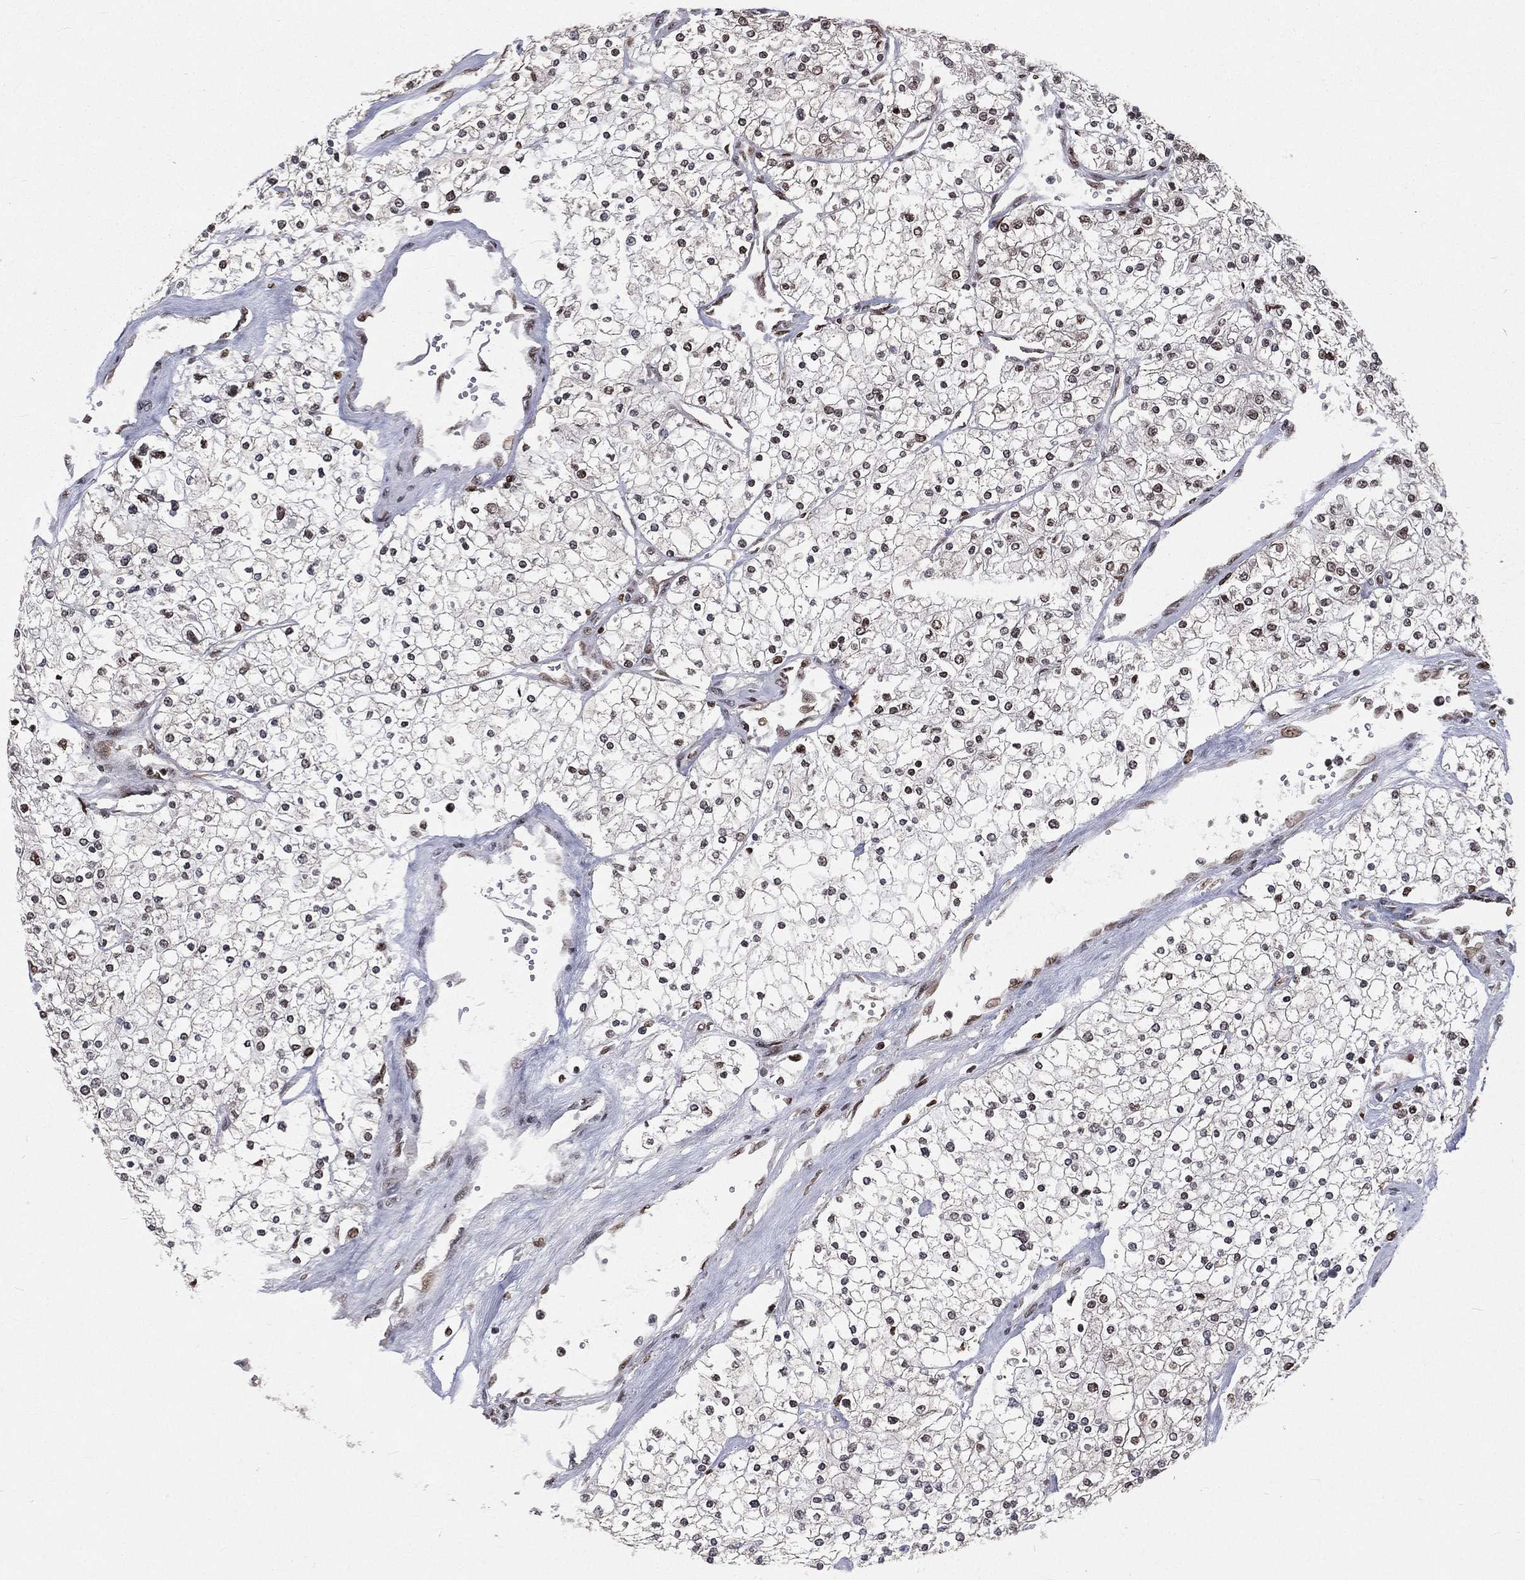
{"staining": {"intensity": "negative", "quantity": "none", "location": "none"}, "tissue": "renal cancer", "cell_type": "Tumor cells", "image_type": "cancer", "snomed": [{"axis": "morphology", "description": "Adenocarcinoma, NOS"}, {"axis": "topography", "description": "Kidney"}], "caption": "Immunohistochemistry (IHC) photomicrograph of neoplastic tissue: human renal cancer stained with DAB (3,3'-diaminobenzidine) displays no significant protein positivity in tumor cells.", "gene": "POLB", "patient": {"sex": "male", "age": 80}}